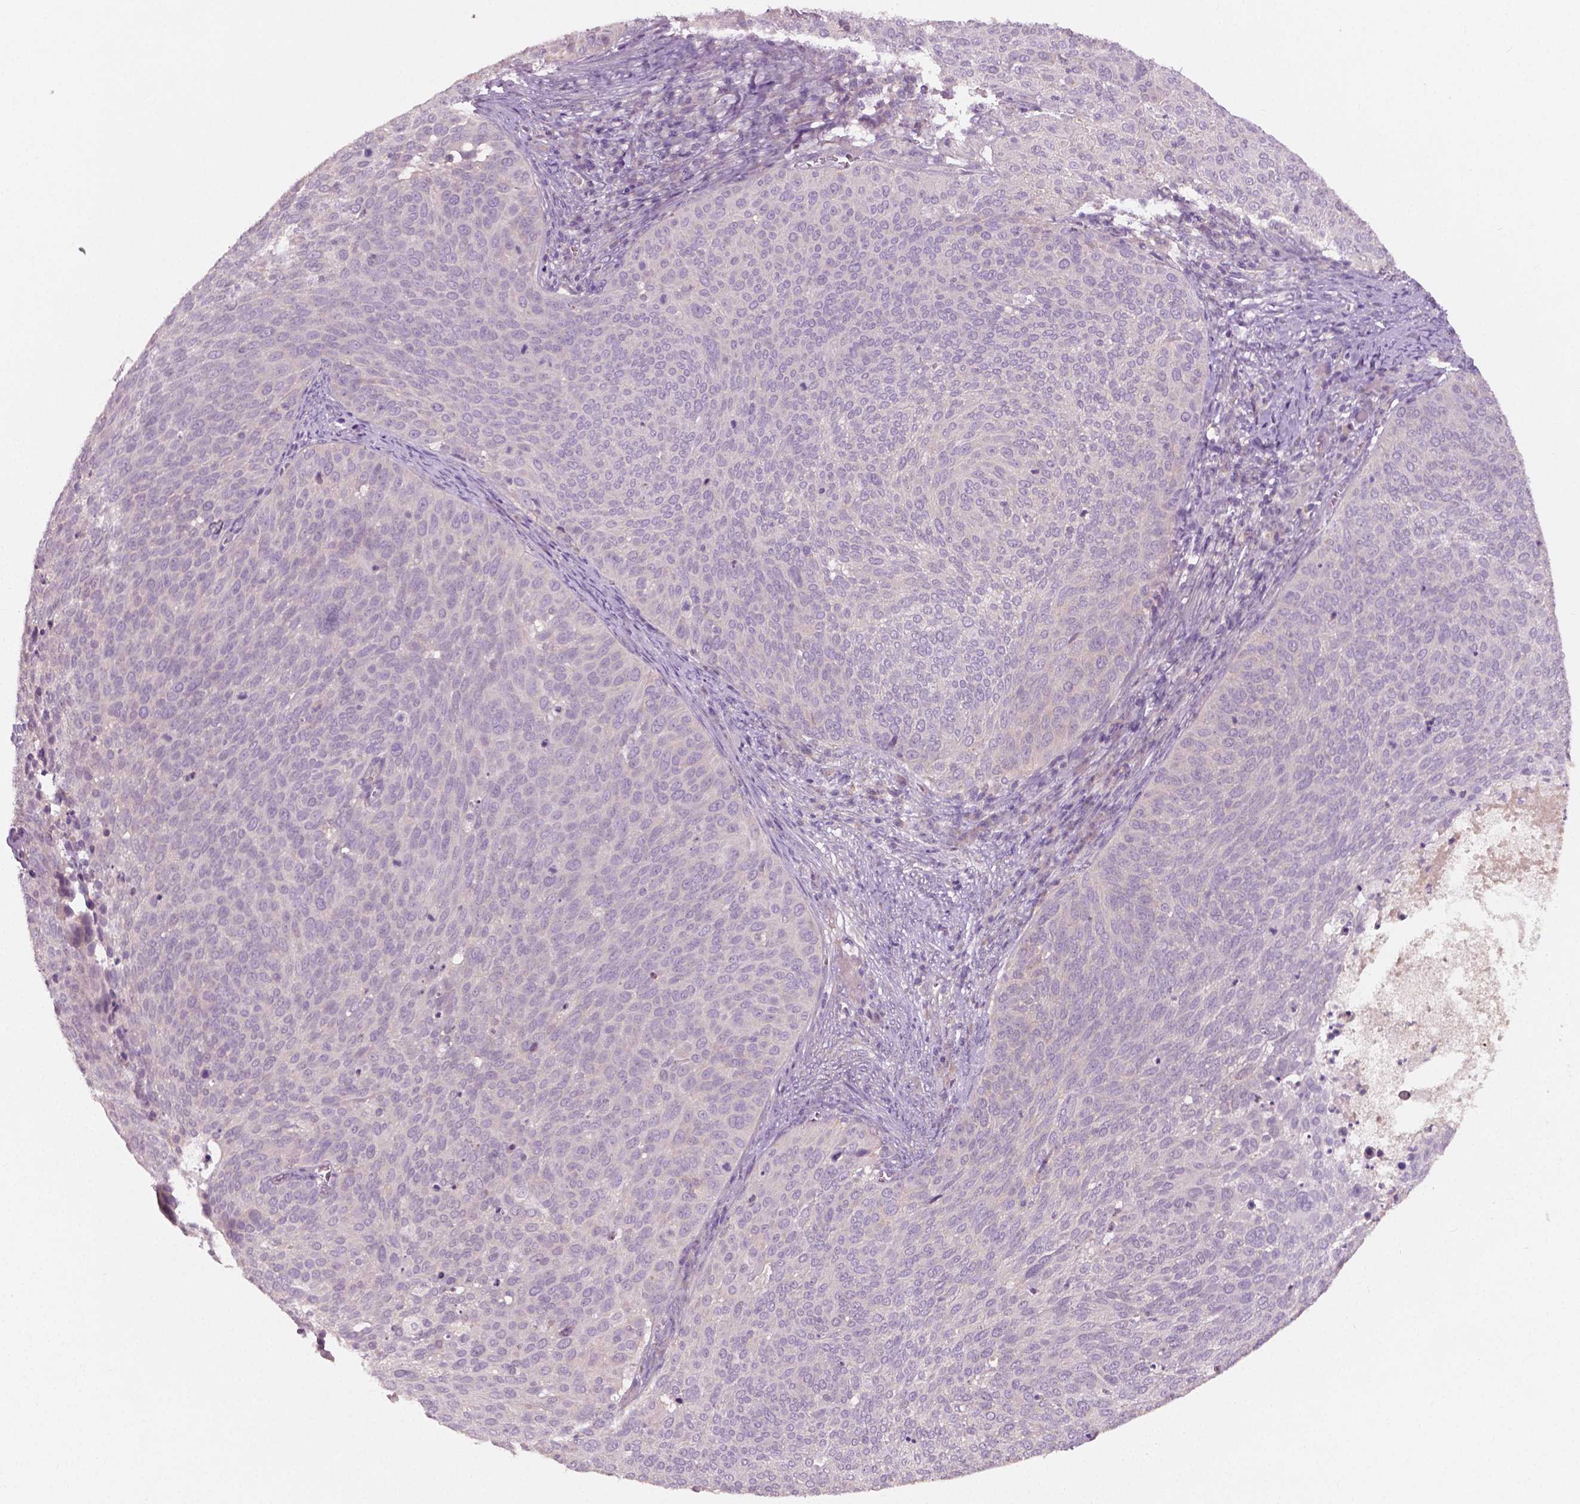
{"staining": {"intensity": "negative", "quantity": "none", "location": "none"}, "tissue": "cervical cancer", "cell_type": "Tumor cells", "image_type": "cancer", "snomed": [{"axis": "morphology", "description": "Squamous cell carcinoma, NOS"}, {"axis": "topography", "description": "Cervix"}], "caption": "High power microscopy photomicrograph of an immunohistochemistry (IHC) photomicrograph of cervical cancer (squamous cell carcinoma), revealing no significant expression in tumor cells.", "gene": "LSM14B", "patient": {"sex": "female", "age": 39}}